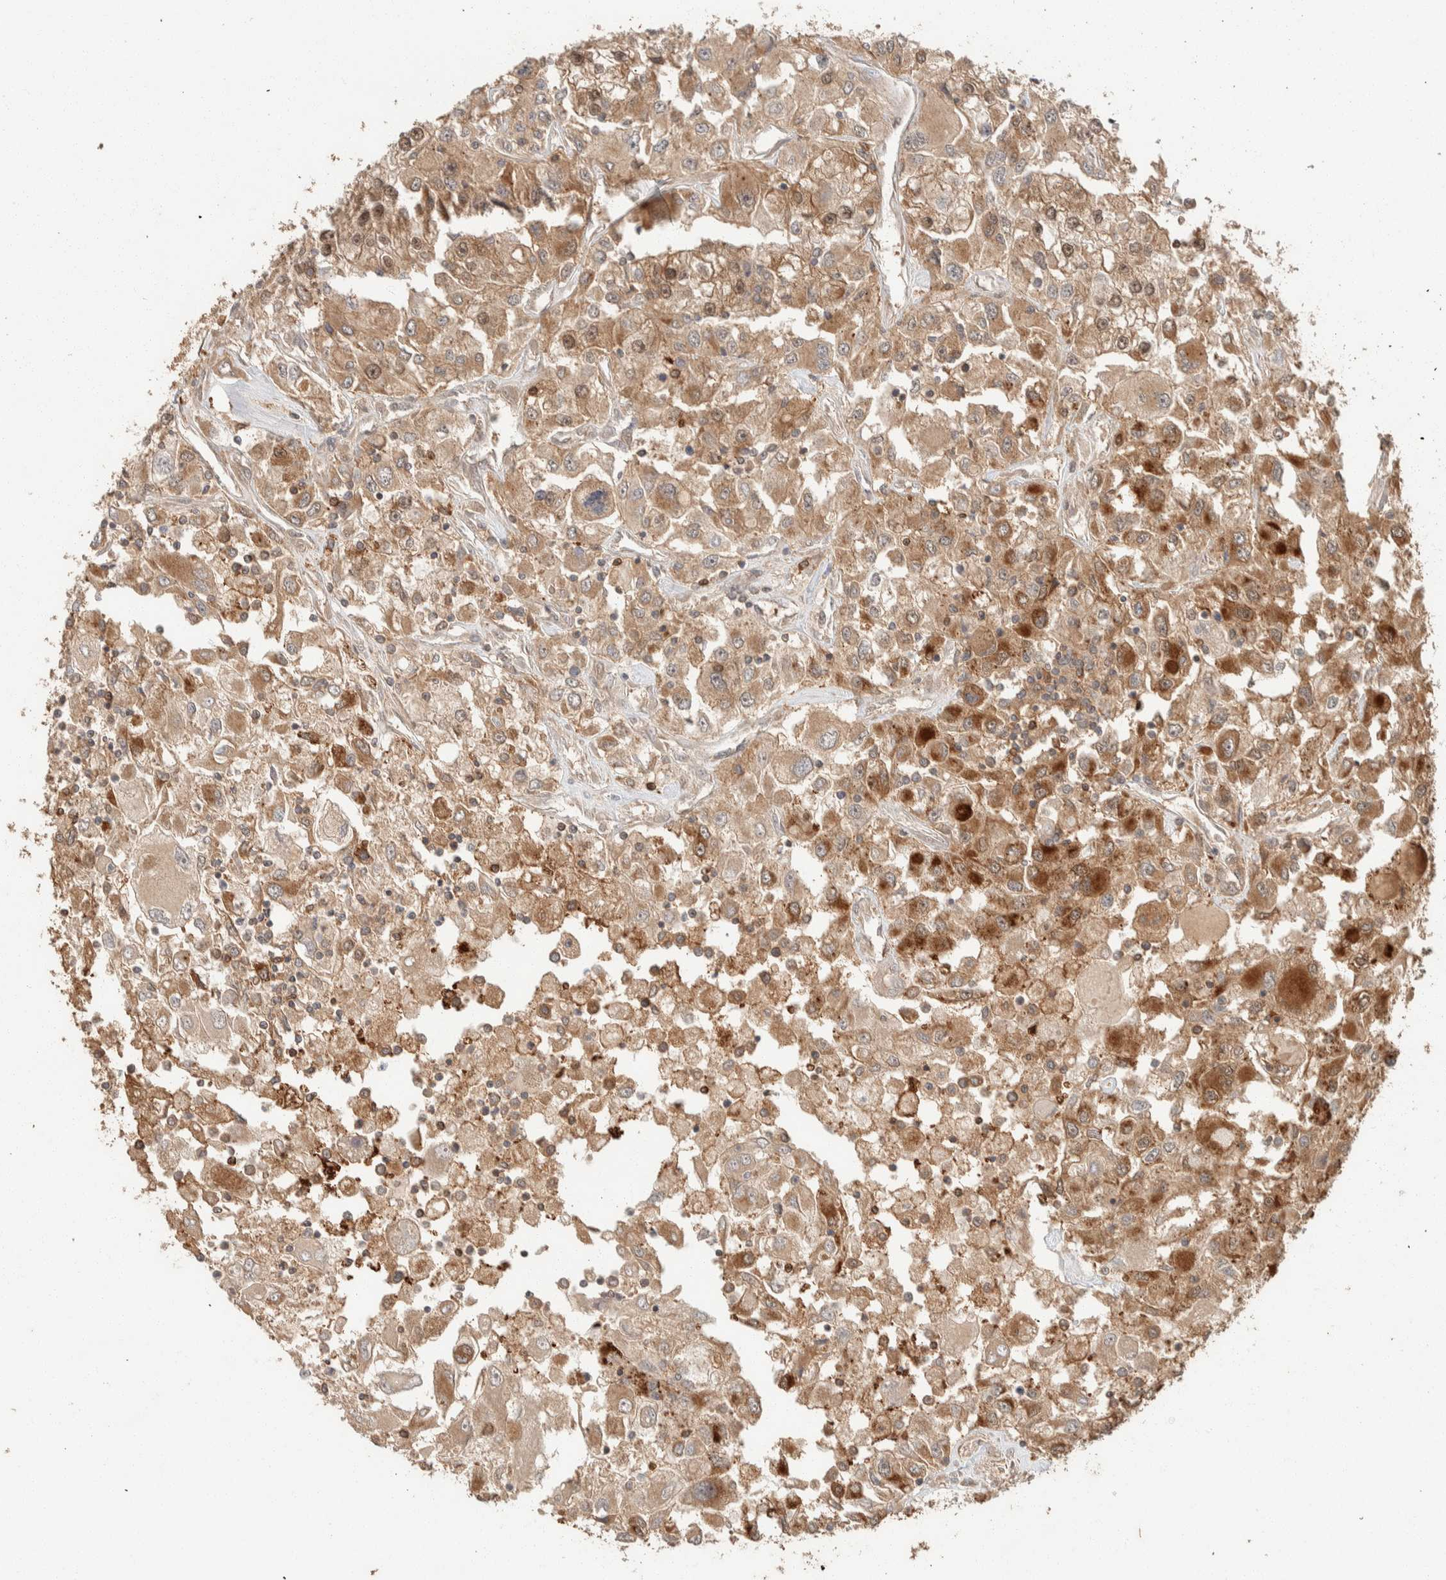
{"staining": {"intensity": "moderate", "quantity": ">75%", "location": "cytoplasmic/membranous"}, "tissue": "renal cancer", "cell_type": "Tumor cells", "image_type": "cancer", "snomed": [{"axis": "morphology", "description": "Adenocarcinoma, NOS"}, {"axis": "topography", "description": "Kidney"}], "caption": "A brown stain labels moderate cytoplasmic/membranous expression of a protein in human renal cancer tumor cells. Immunohistochemistry stains the protein in brown and the nuclei are stained blue.", "gene": "ZNF567", "patient": {"sex": "female", "age": 52}}